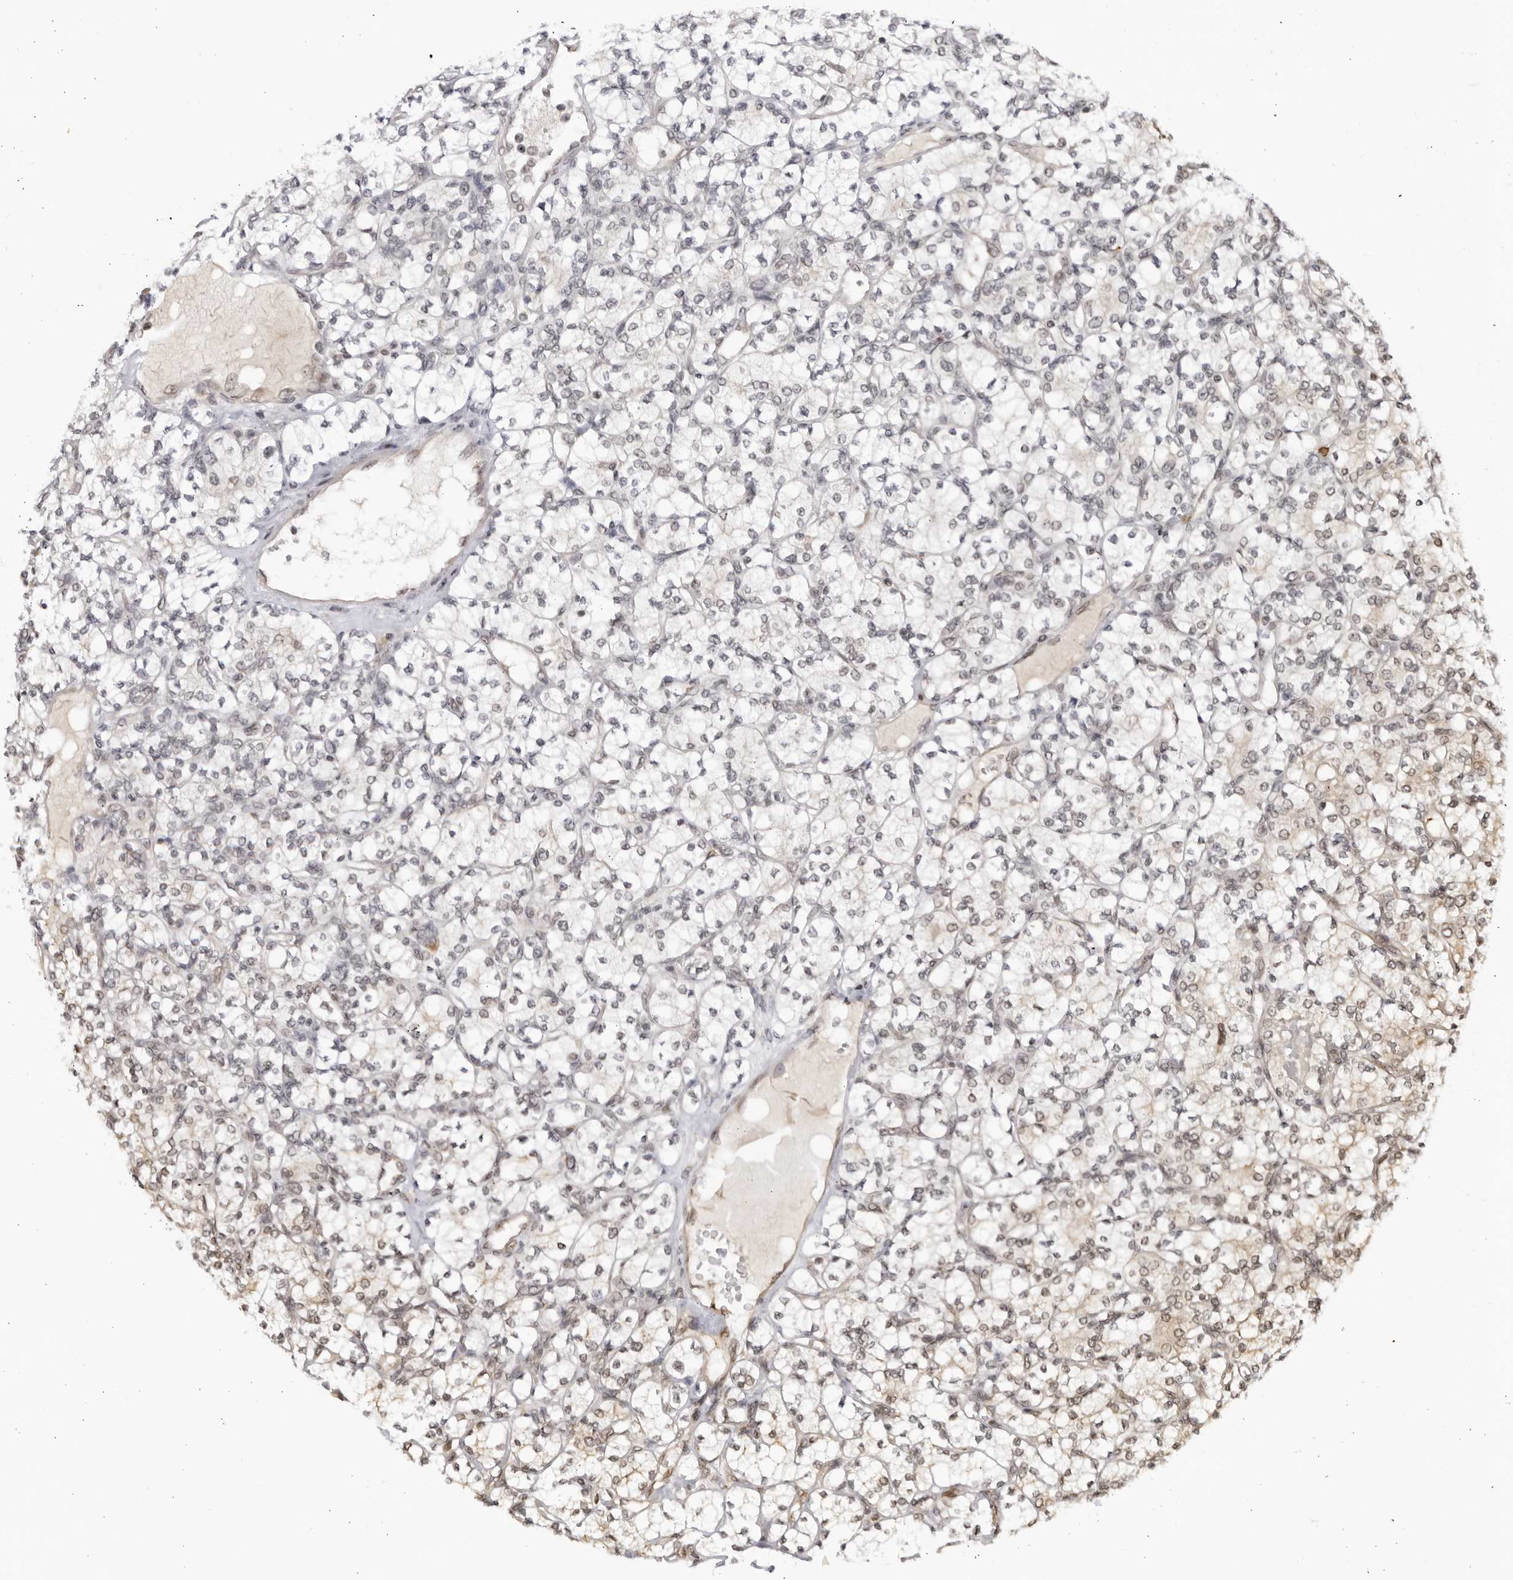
{"staining": {"intensity": "negative", "quantity": "none", "location": "none"}, "tissue": "renal cancer", "cell_type": "Tumor cells", "image_type": "cancer", "snomed": [{"axis": "morphology", "description": "Adenocarcinoma, NOS"}, {"axis": "topography", "description": "Kidney"}], "caption": "IHC micrograph of renal cancer stained for a protein (brown), which exhibits no staining in tumor cells.", "gene": "RASGEF1C", "patient": {"sex": "male", "age": 77}}